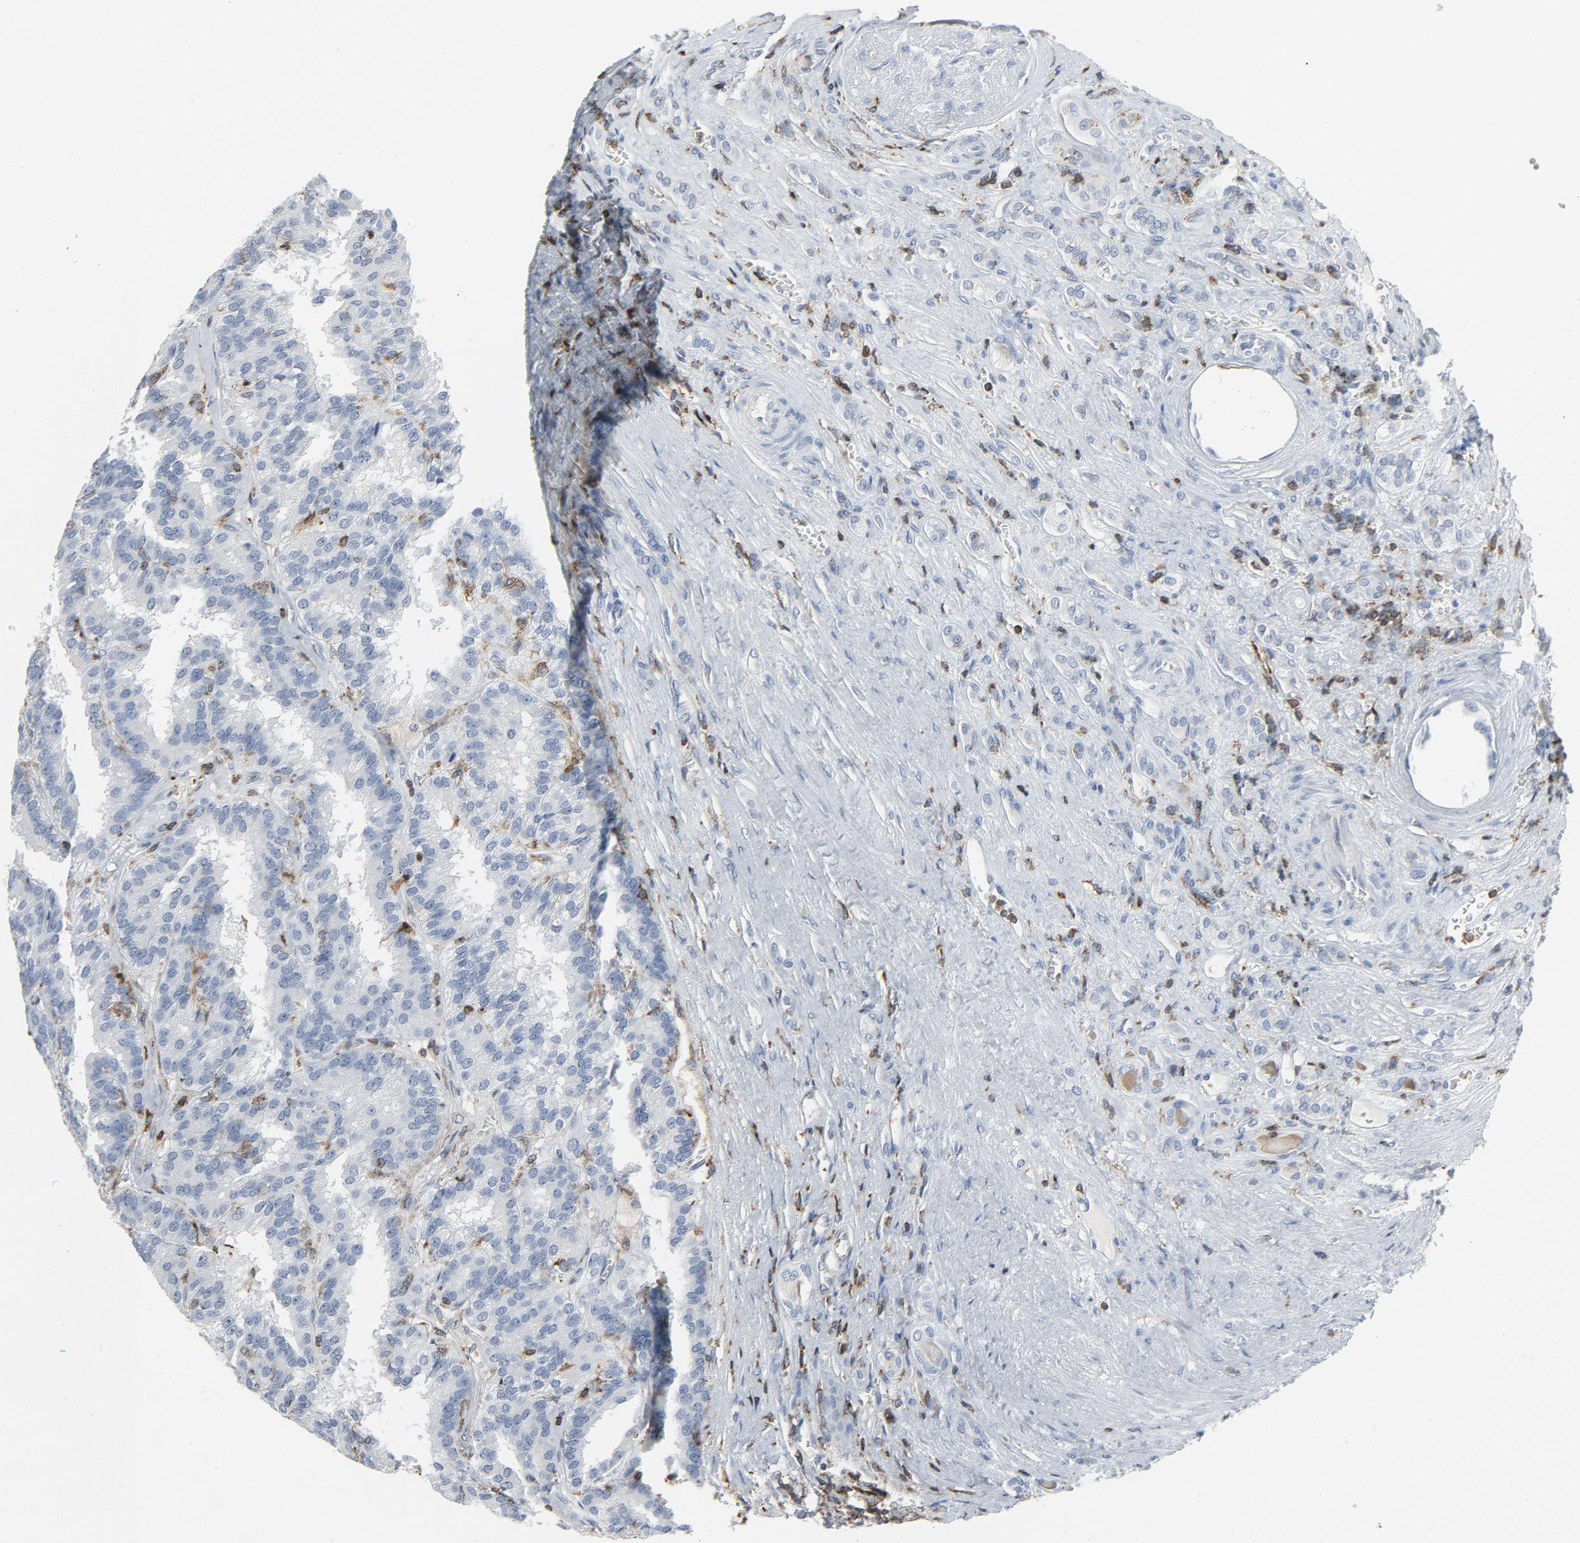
{"staining": {"intensity": "negative", "quantity": "none", "location": "none"}, "tissue": "renal cancer", "cell_type": "Tumor cells", "image_type": "cancer", "snomed": [{"axis": "morphology", "description": "Adenocarcinoma, NOS"}, {"axis": "topography", "description": "Kidney"}], "caption": "This is an immunohistochemistry image of adenocarcinoma (renal). There is no staining in tumor cells.", "gene": "LCP2", "patient": {"sex": "male", "age": 46}}